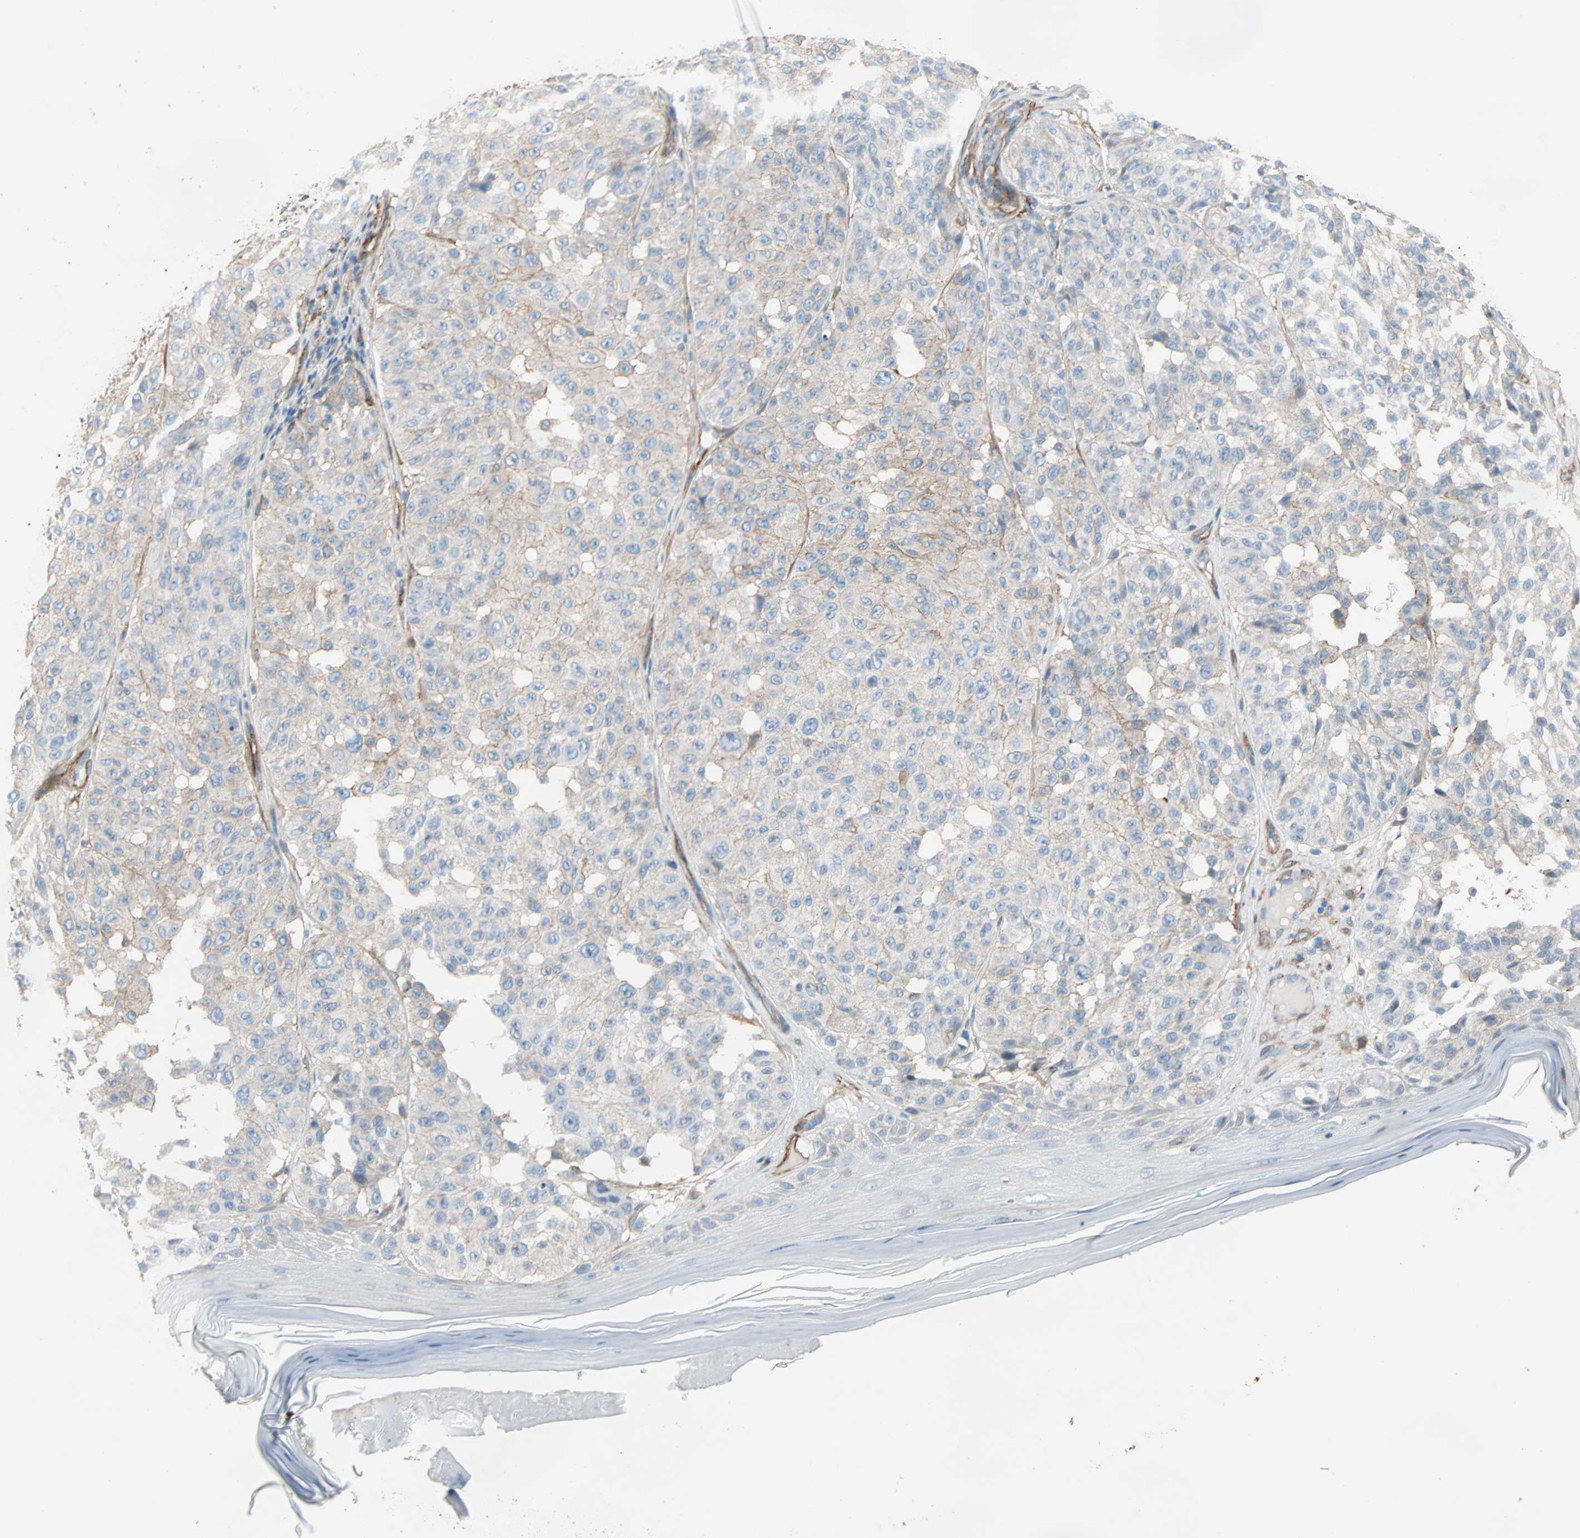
{"staining": {"intensity": "weak", "quantity": "25%-75%", "location": "cytoplasmic/membranous"}, "tissue": "melanoma", "cell_type": "Tumor cells", "image_type": "cancer", "snomed": [{"axis": "morphology", "description": "Malignant melanoma, NOS"}, {"axis": "topography", "description": "Skin"}], "caption": "Human melanoma stained with a protein marker reveals weak staining in tumor cells.", "gene": "EPB41L2", "patient": {"sex": "female", "age": 46}}